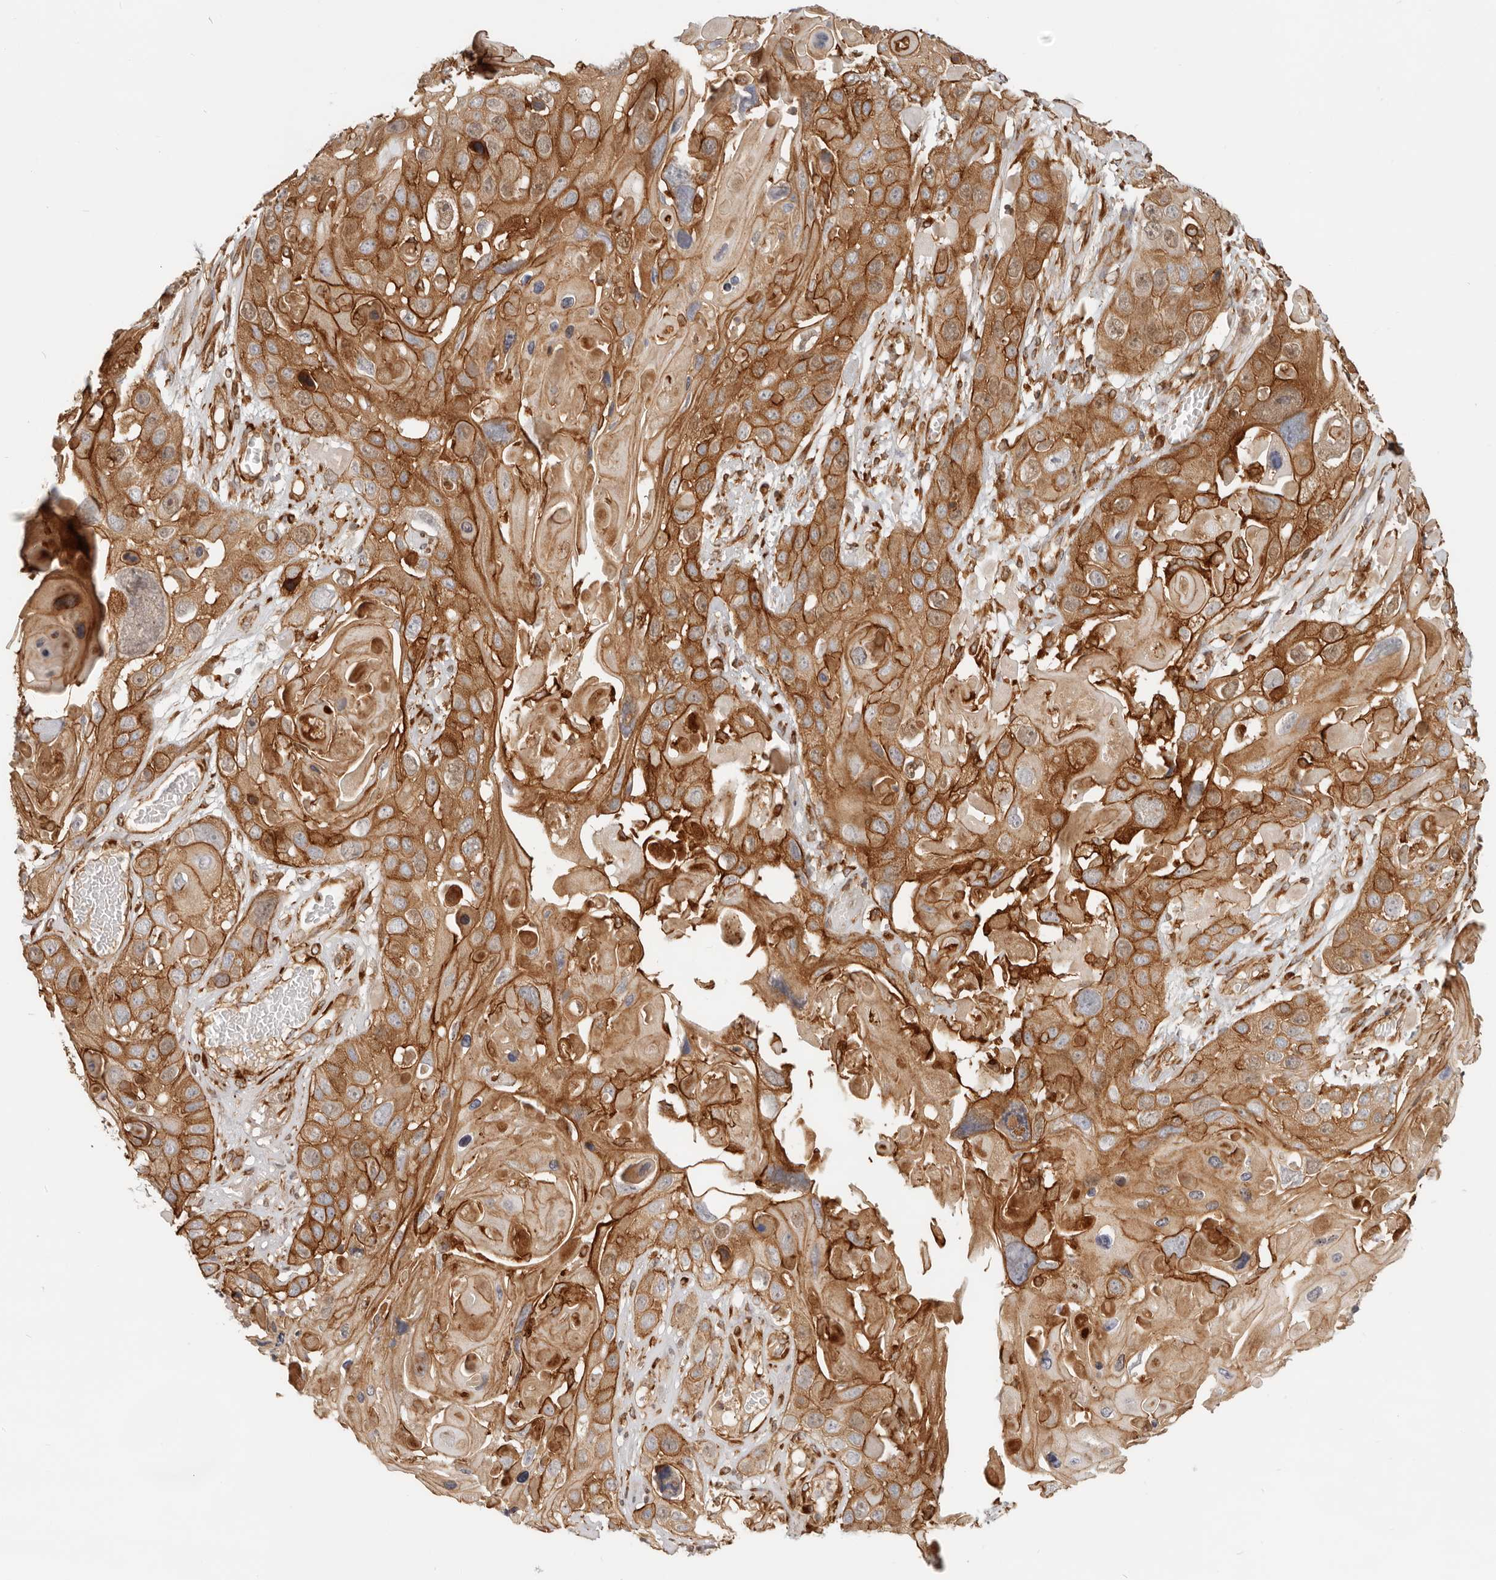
{"staining": {"intensity": "moderate", "quantity": ">75%", "location": "cytoplasmic/membranous"}, "tissue": "skin cancer", "cell_type": "Tumor cells", "image_type": "cancer", "snomed": [{"axis": "morphology", "description": "Squamous cell carcinoma, NOS"}, {"axis": "topography", "description": "Skin"}], "caption": "Tumor cells show medium levels of moderate cytoplasmic/membranous positivity in about >75% of cells in human skin cancer (squamous cell carcinoma).", "gene": "UFSP1", "patient": {"sex": "male", "age": 55}}